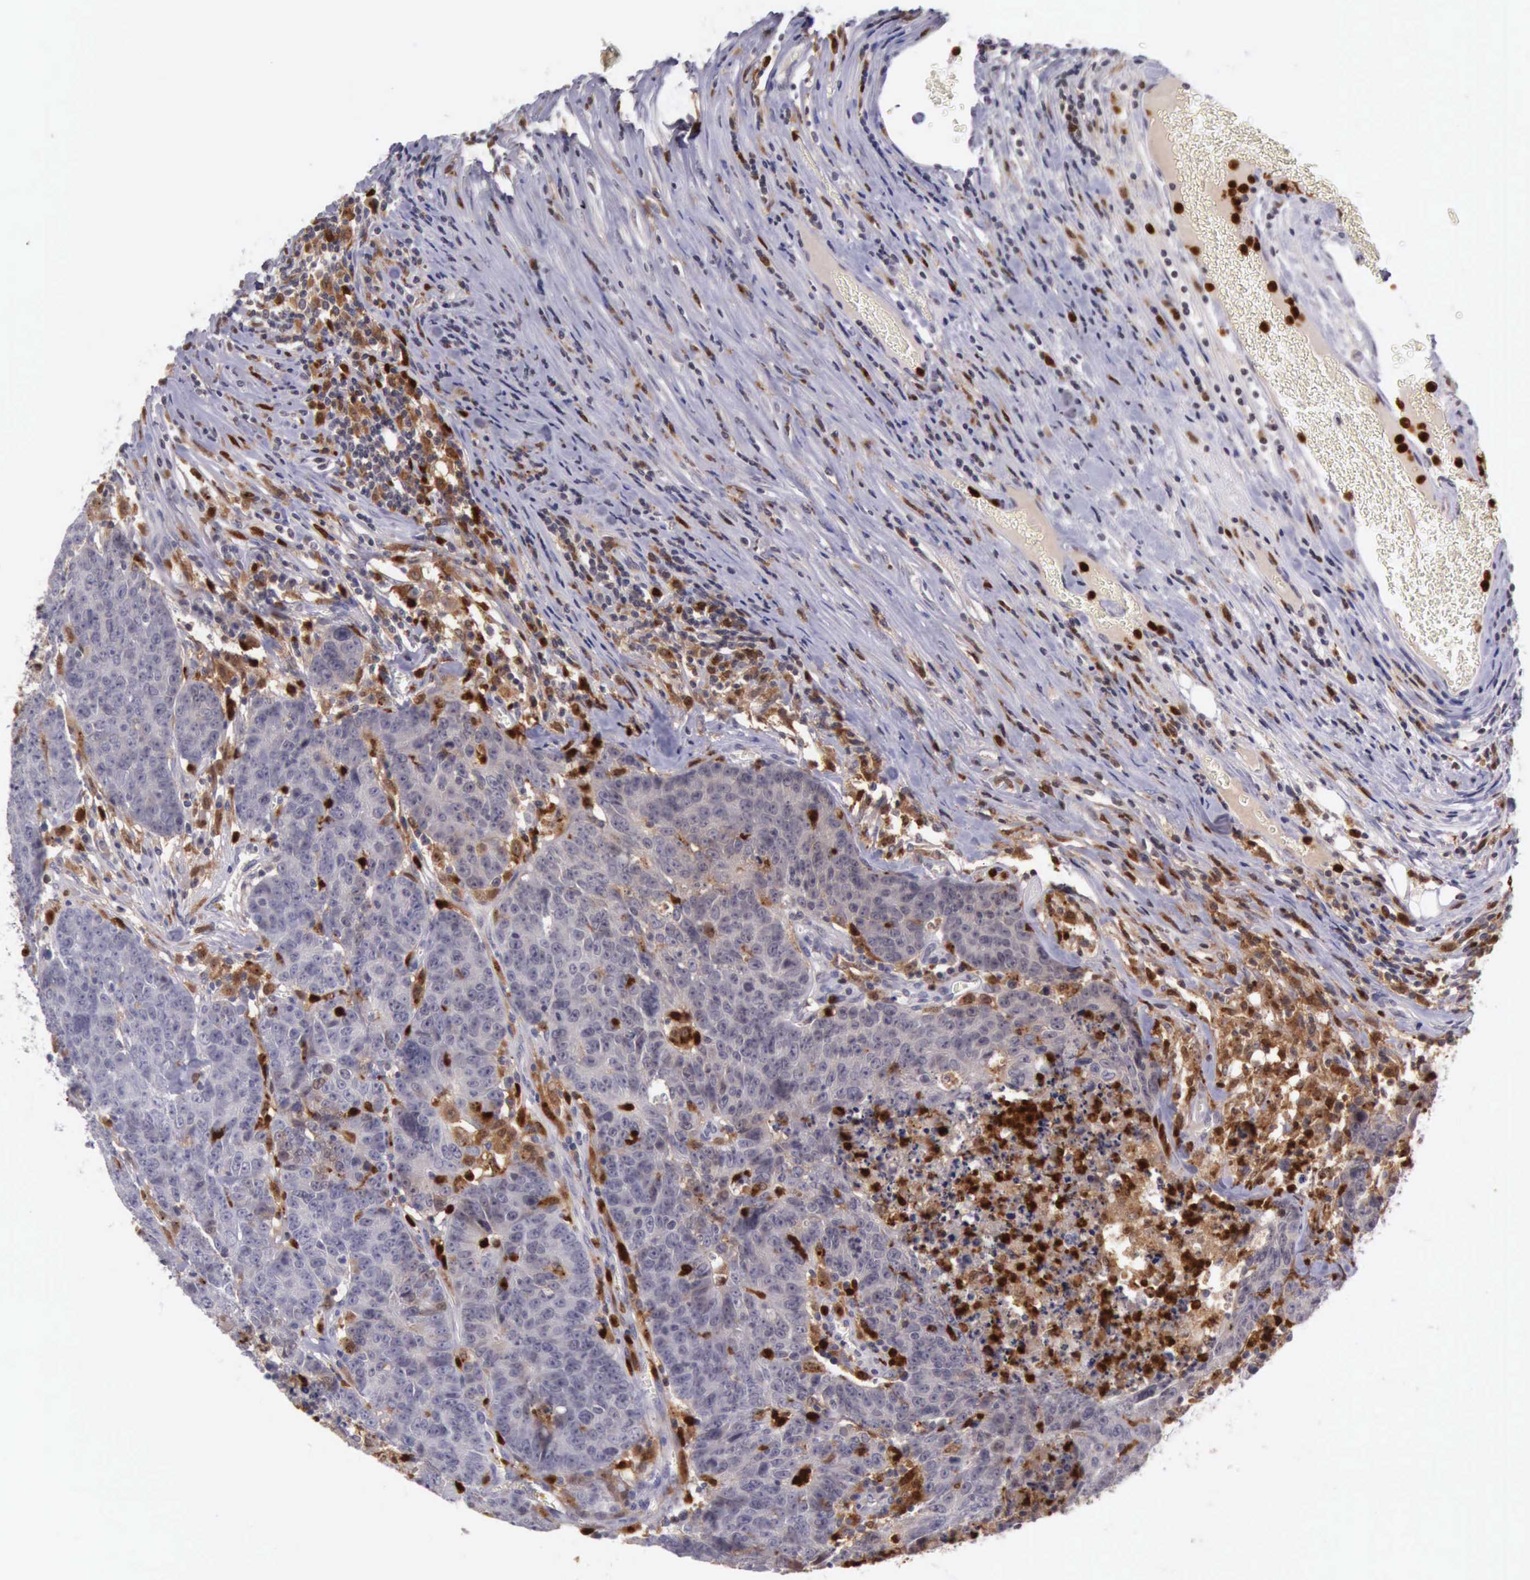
{"staining": {"intensity": "negative", "quantity": "none", "location": "none"}, "tissue": "colorectal cancer", "cell_type": "Tumor cells", "image_type": "cancer", "snomed": [{"axis": "morphology", "description": "Adenocarcinoma, NOS"}, {"axis": "topography", "description": "Colon"}], "caption": "A micrograph of human adenocarcinoma (colorectal) is negative for staining in tumor cells.", "gene": "CSTA", "patient": {"sex": "female", "age": 53}}